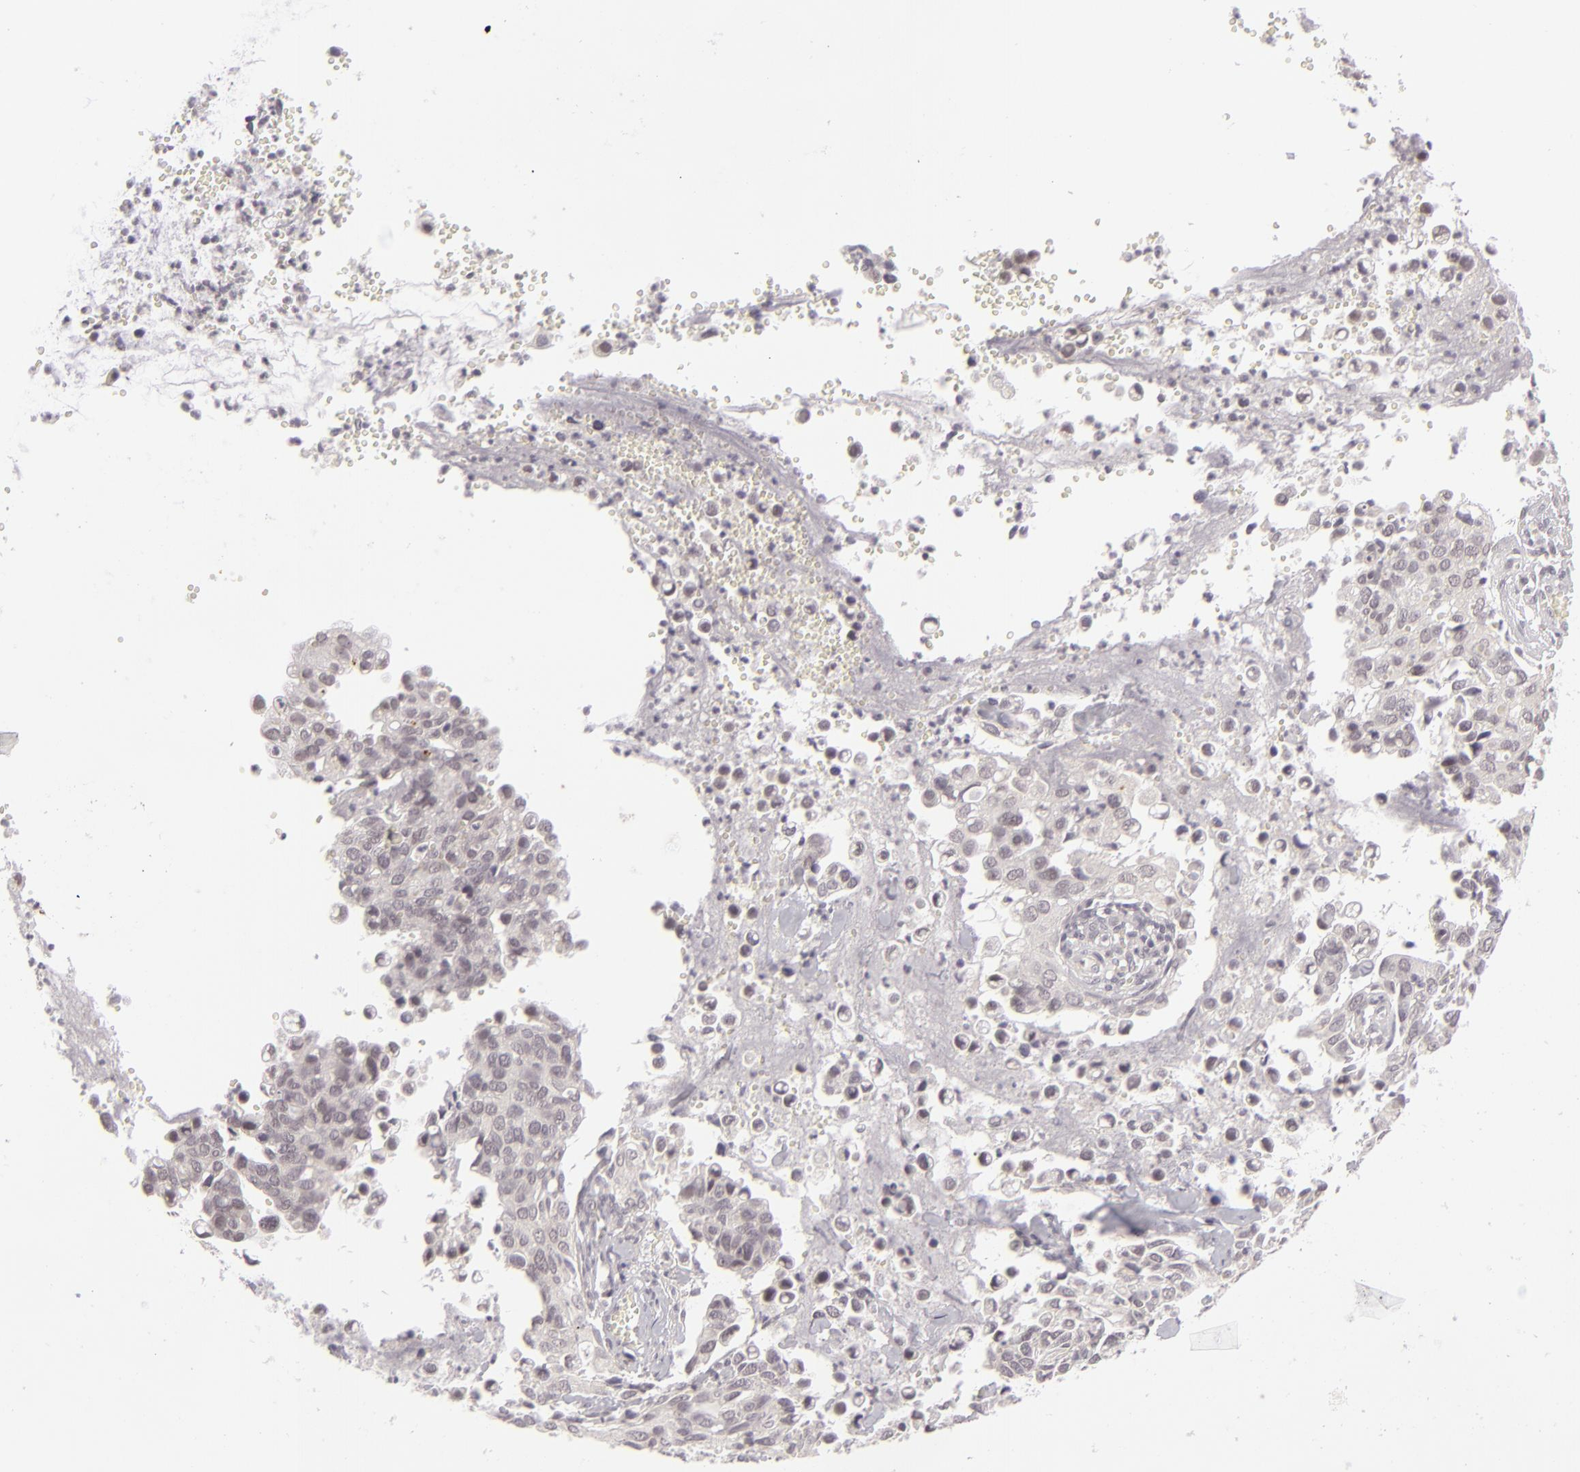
{"staining": {"intensity": "negative", "quantity": "none", "location": "none"}, "tissue": "cervical cancer", "cell_type": "Tumor cells", "image_type": "cancer", "snomed": [{"axis": "morphology", "description": "Normal tissue, NOS"}, {"axis": "morphology", "description": "Squamous cell carcinoma, NOS"}, {"axis": "topography", "description": "Cervix"}], "caption": "The IHC micrograph has no significant staining in tumor cells of cervical cancer tissue.", "gene": "DLG3", "patient": {"sex": "female", "age": 45}}